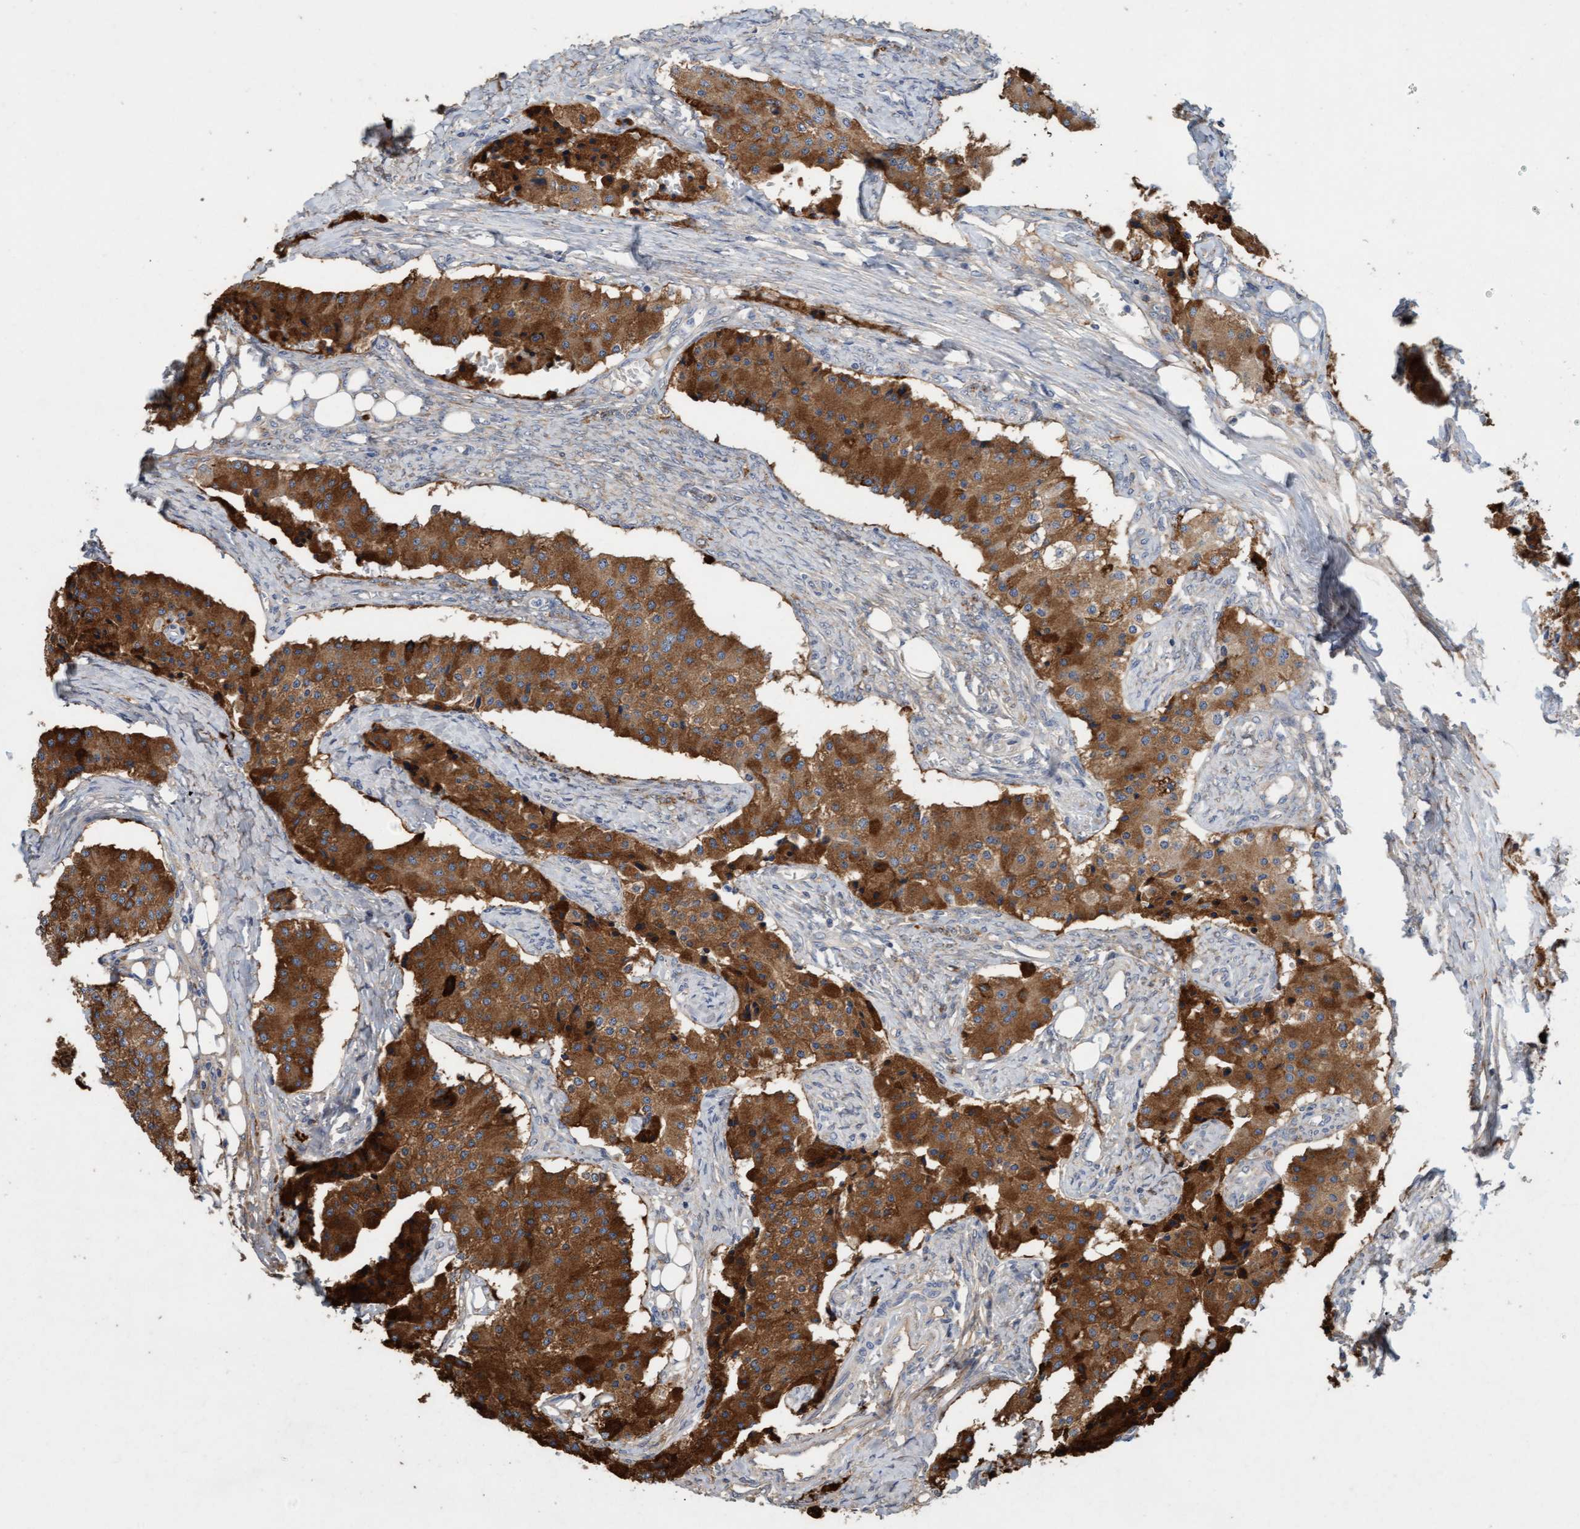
{"staining": {"intensity": "strong", "quantity": ">75%", "location": "cytoplasmic/membranous"}, "tissue": "carcinoid", "cell_type": "Tumor cells", "image_type": "cancer", "snomed": [{"axis": "morphology", "description": "Carcinoid, malignant, NOS"}, {"axis": "topography", "description": "Colon"}], "caption": "Protein staining of carcinoid tissue demonstrates strong cytoplasmic/membranous positivity in about >75% of tumor cells.", "gene": "DDHD2", "patient": {"sex": "female", "age": 52}}